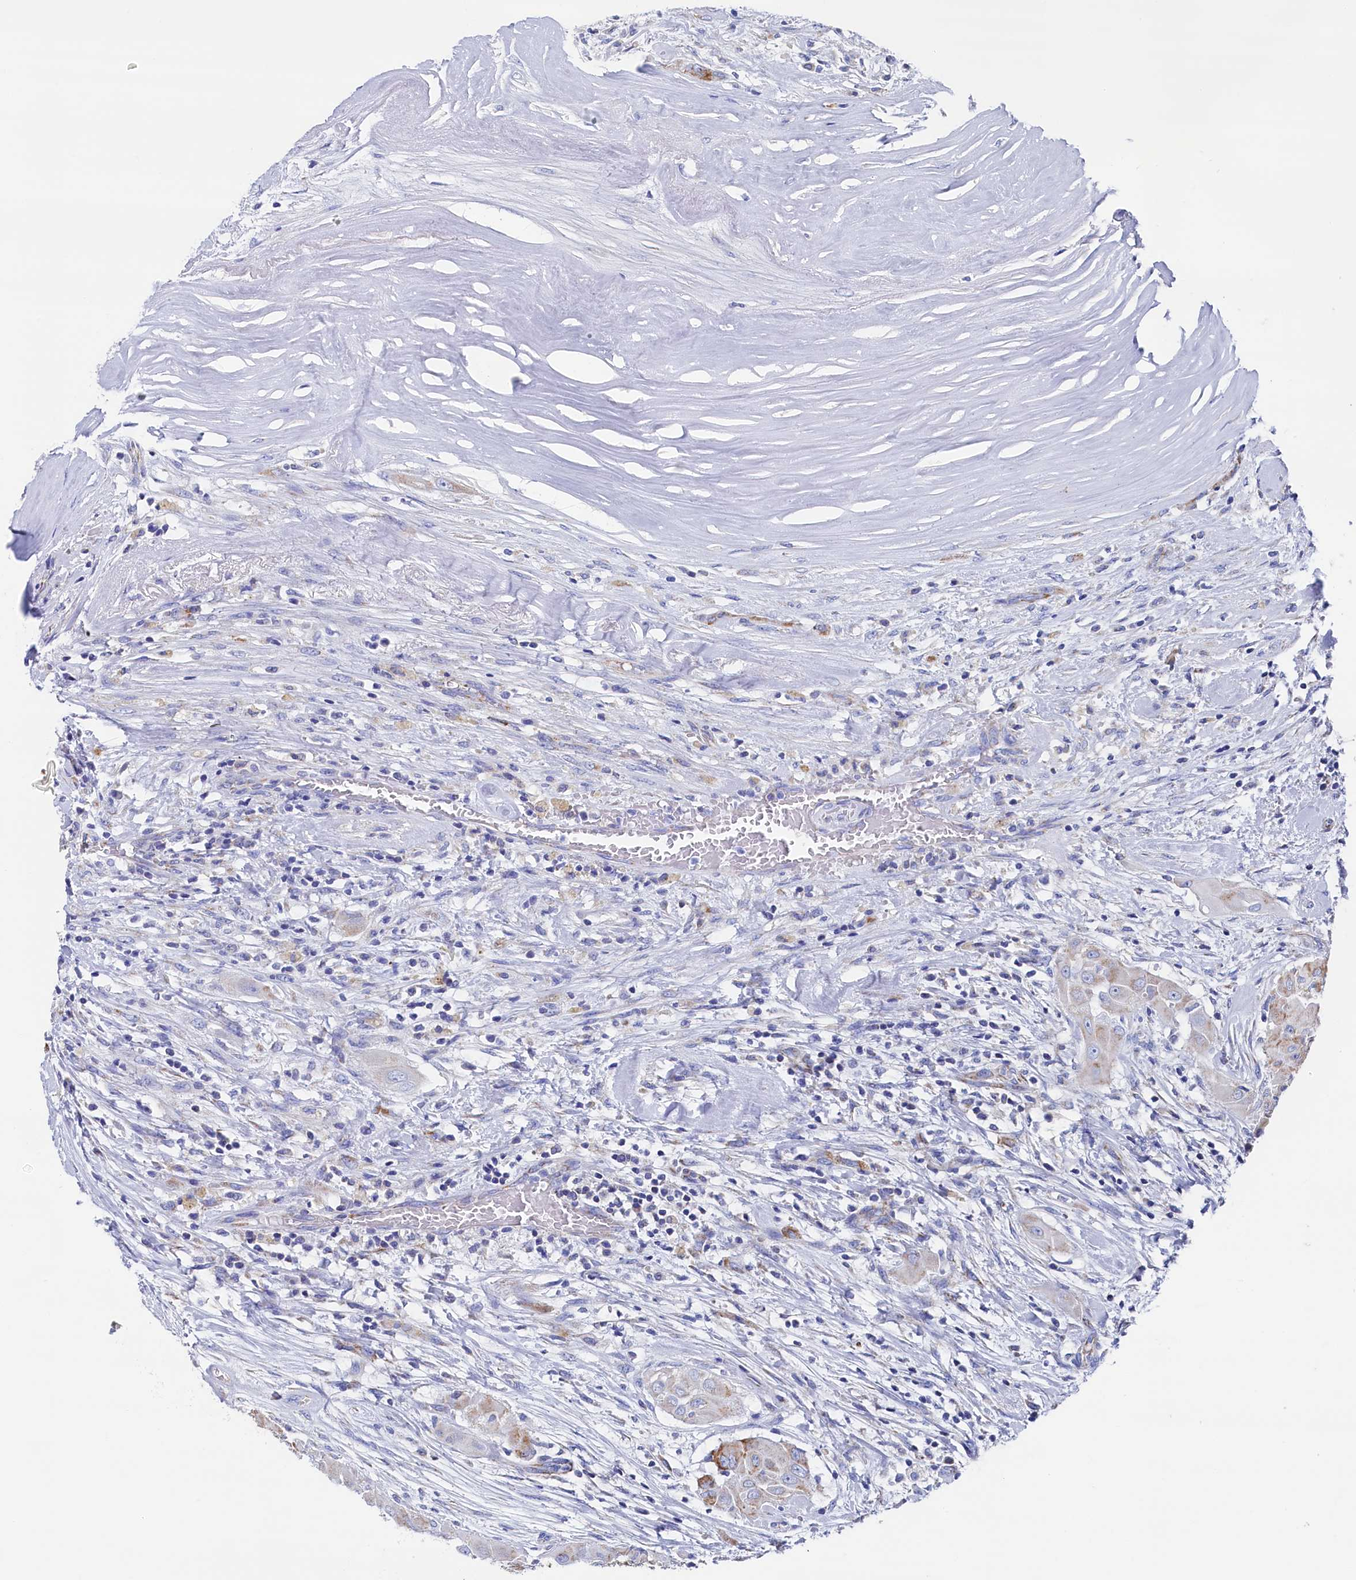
{"staining": {"intensity": "moderate", "quantity": "25%-75%", "location": "cytoplasmic/membranous"}, "tissue": "thyroid cancer", "cell_type": "Tumor cells", "image_type": "cancer", "snomed": [{"axis": "morphology", "description": "Papillary adenocarcinoma, NOS"}, {"axis": "topography", "description": "Thyroid gland"}], "caption": "Brown immunohistochemical staining in human thyroid papillary adenocarcinoma demonstrates moderate cytoplasmic/membranous positivity in approximately 25%-75% of tumor cells. (IHC, brightfield microscopy, high magnification).", "gene": "MMAB", "patient": {"sex": "female", "age": 59}}